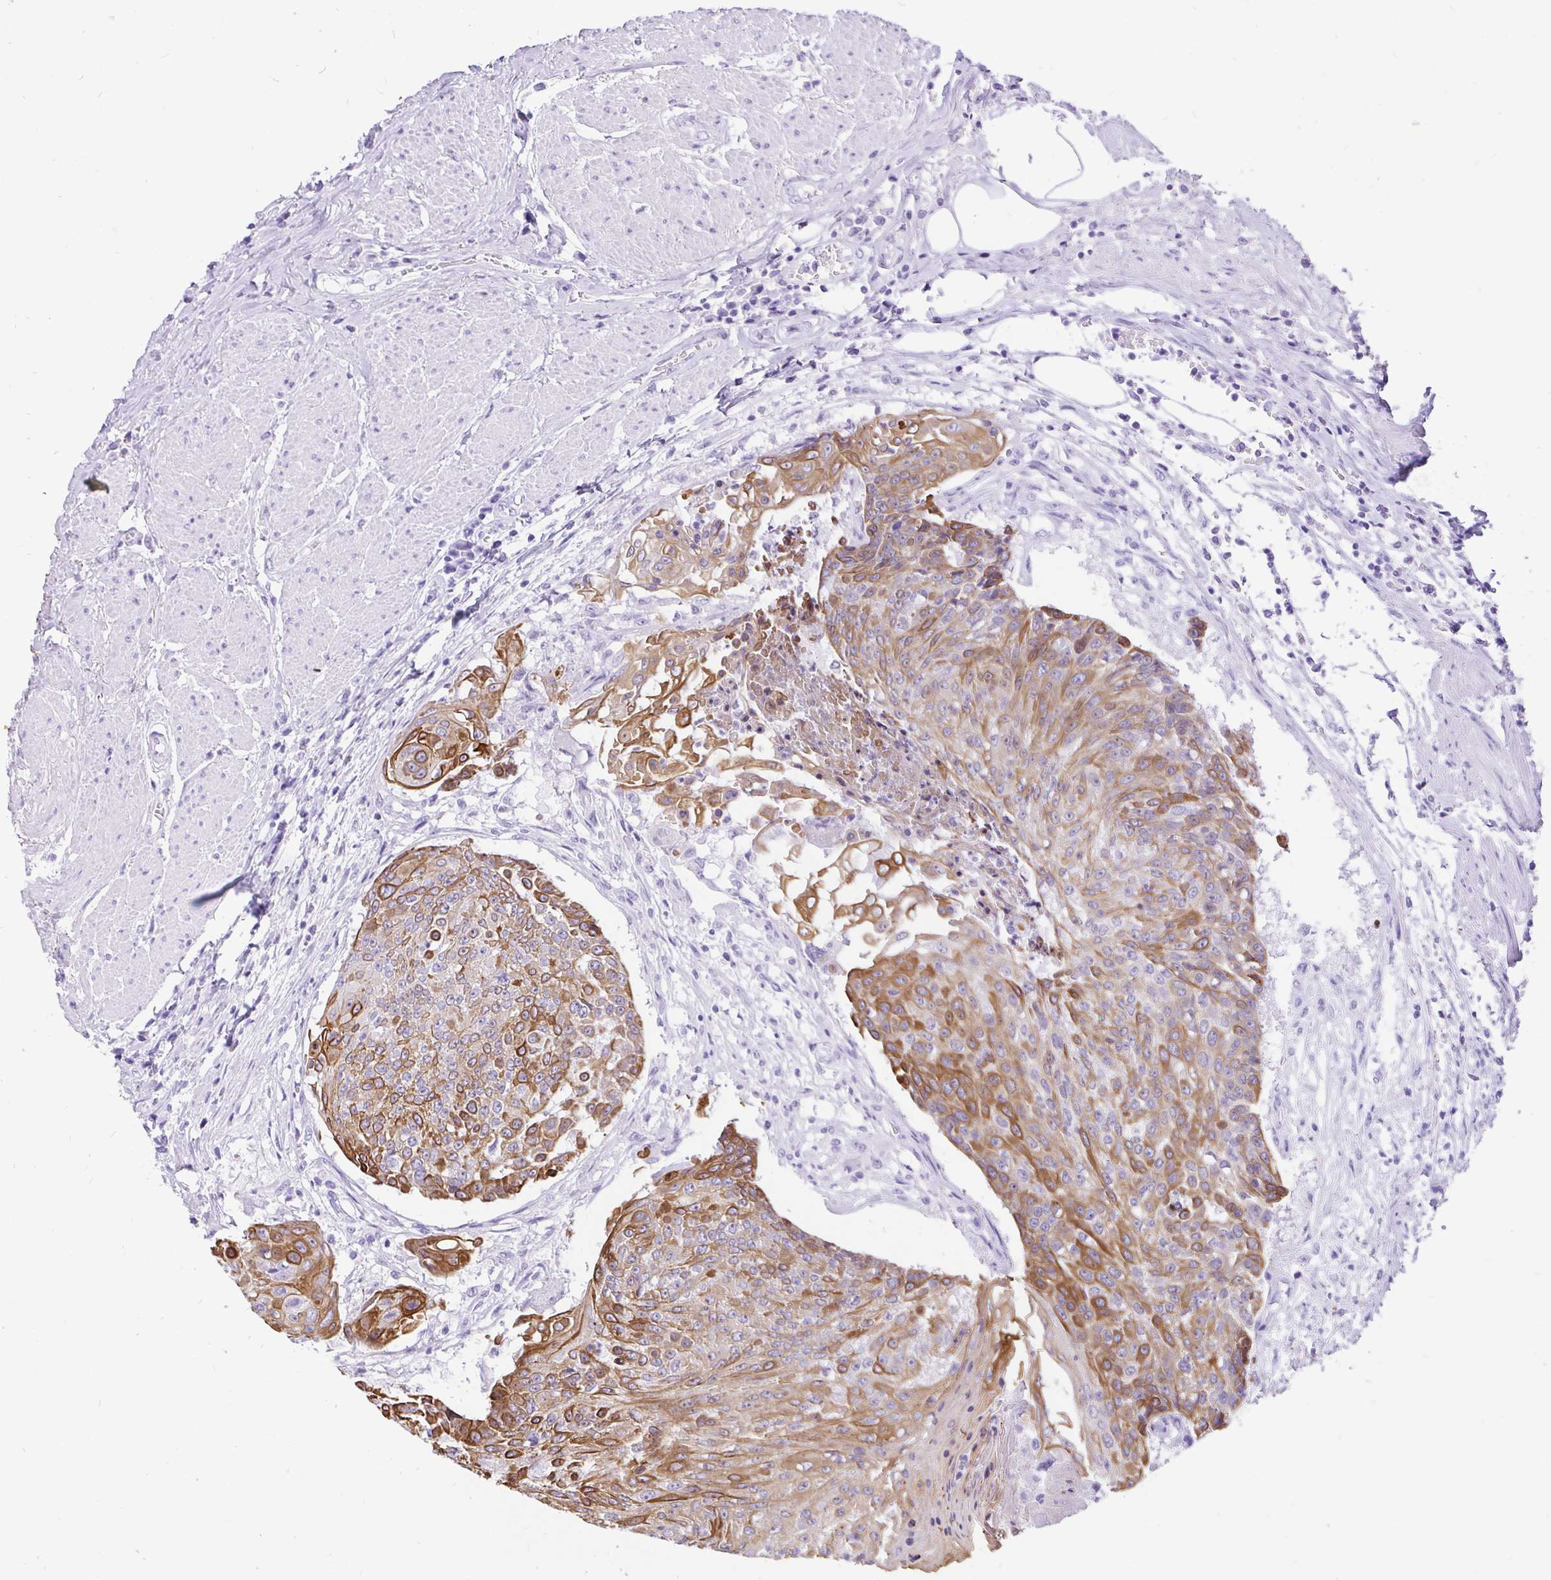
{"staining": {"intensity": "moderate", "quantity": "25%-75%", "location": "cytoplasmic/membranous"}, "tissue": "urothelial cancer", "cell_type": "Tumor cells", "image_type": "cancer", "snomed": [{"axis": "morphology", "description": "Urothelial carcinoma, High grade"}, {"axis": "topography", "description": "Urinary bladder"}], "caption": "Immunohistochemical staining of human urothelial cancer shows moderate cytoplasmic/membranous protein staining in about 25%-75% of tumor cells.", "gene": "KRT13", "patient": {"sex": "female", "age": 63}}